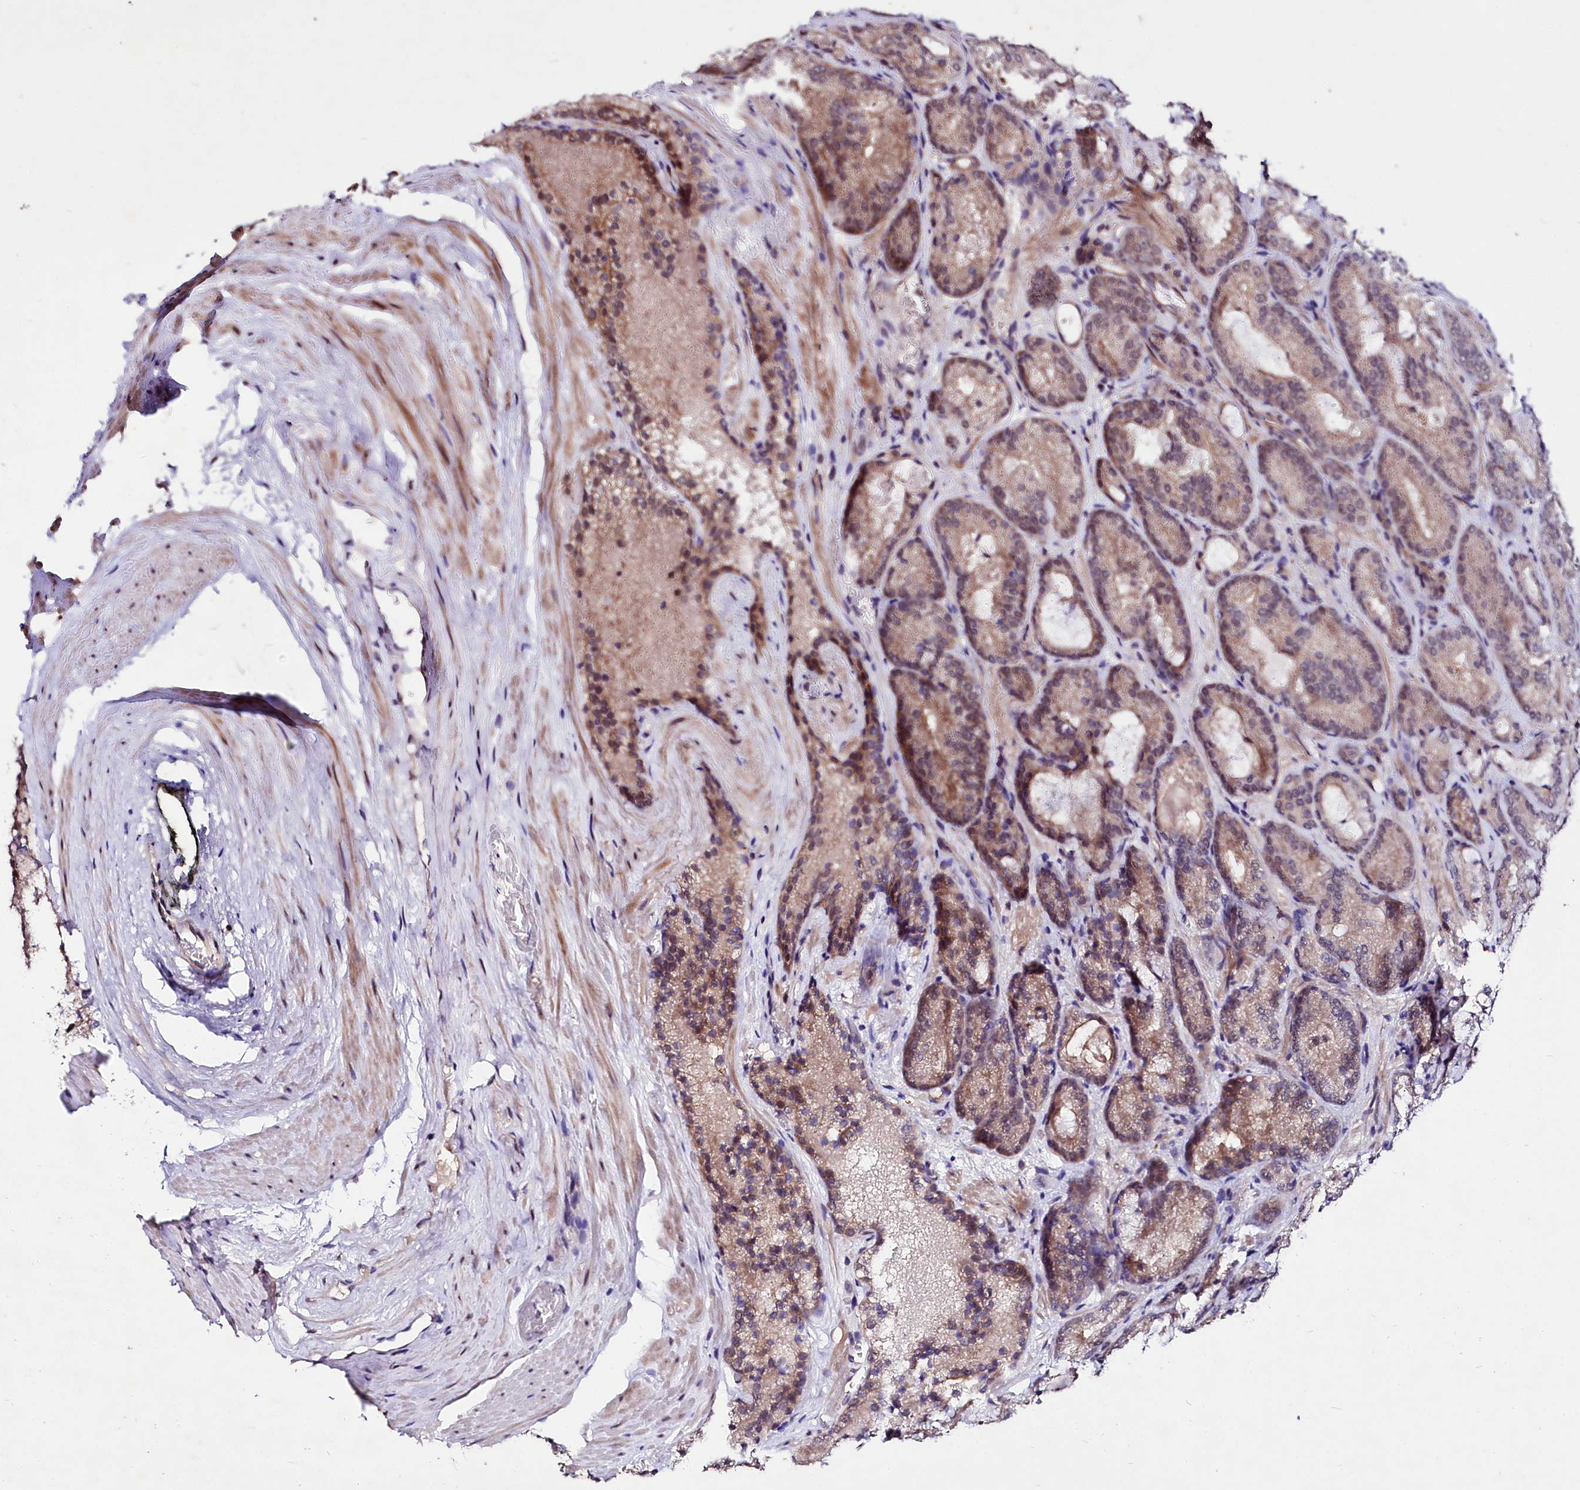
{"staining": {"intensity": "moderate", "quantity": "<25%", "location": "cytoplasmic/membranous"}, "tissue": "prostate cancer", "cell_type": "Tumor cells", "image_type": "cancer", "snomed": [{"axis": "morphology", "description": "Adenocarcinoma, Low grade"}, {"axis": "topography", "description": "Prostate"}], "caption": "The photomicrograph displays staining of prostate cancer (adenocarcinoma (low-grade)), revealing moderate cytoplasmic/membranous protein expression (brown color) within tumor cells.", "gene": "UBE3A", "patient": {"sex": "male", "age": 74}}